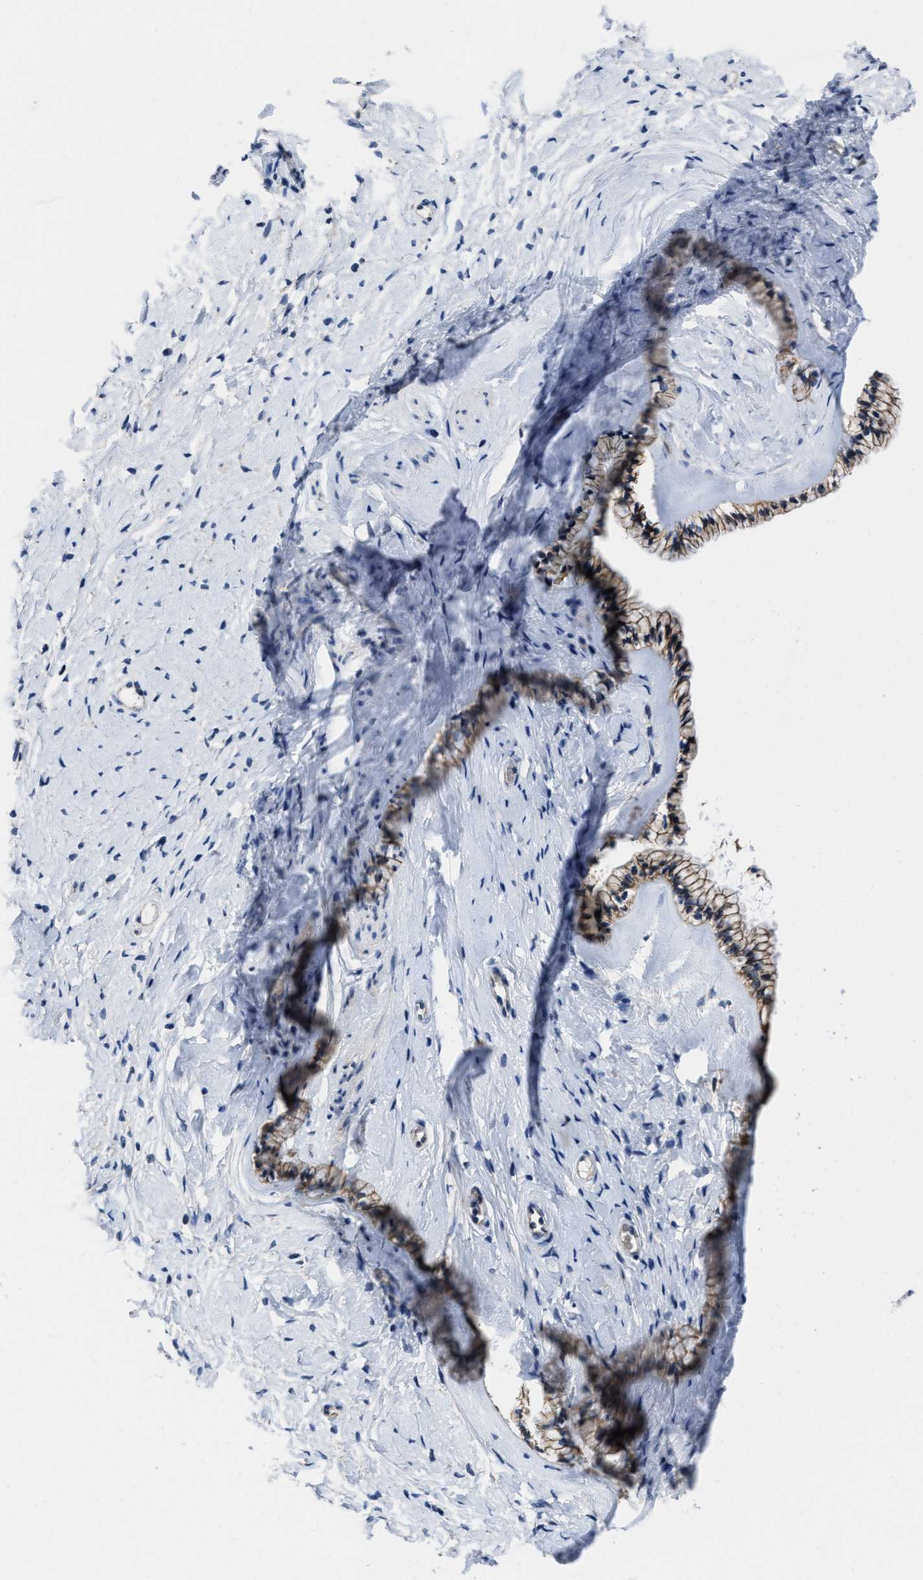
{"staining": {"intensity": "moderate", "quantity": ">75%", "location": "cytoplasmic/membranous"}, "tissue": "cervix", "cell_type": "Glandular cells", "image_type": "normal", "snomed": [{"axis": "morphology", "description": "Normal tissue, NOS"}, {"axis": "topography", "description": "Cervix"}], "caption": "Immunohistochemical staining of benign cervix displays >75% levels of moderate cytoplasmic/membranous protein positivity in about >75% of glandular cells. The staining was performed using DAB (3,3'-diaminobenzidine) to visualize the protein expression in brown, while the nuclei were stained in blue with hematoxylin (Magnification: 20x).", "gene": "GHITM", "patient": {"sex": "female", "age": 72}}